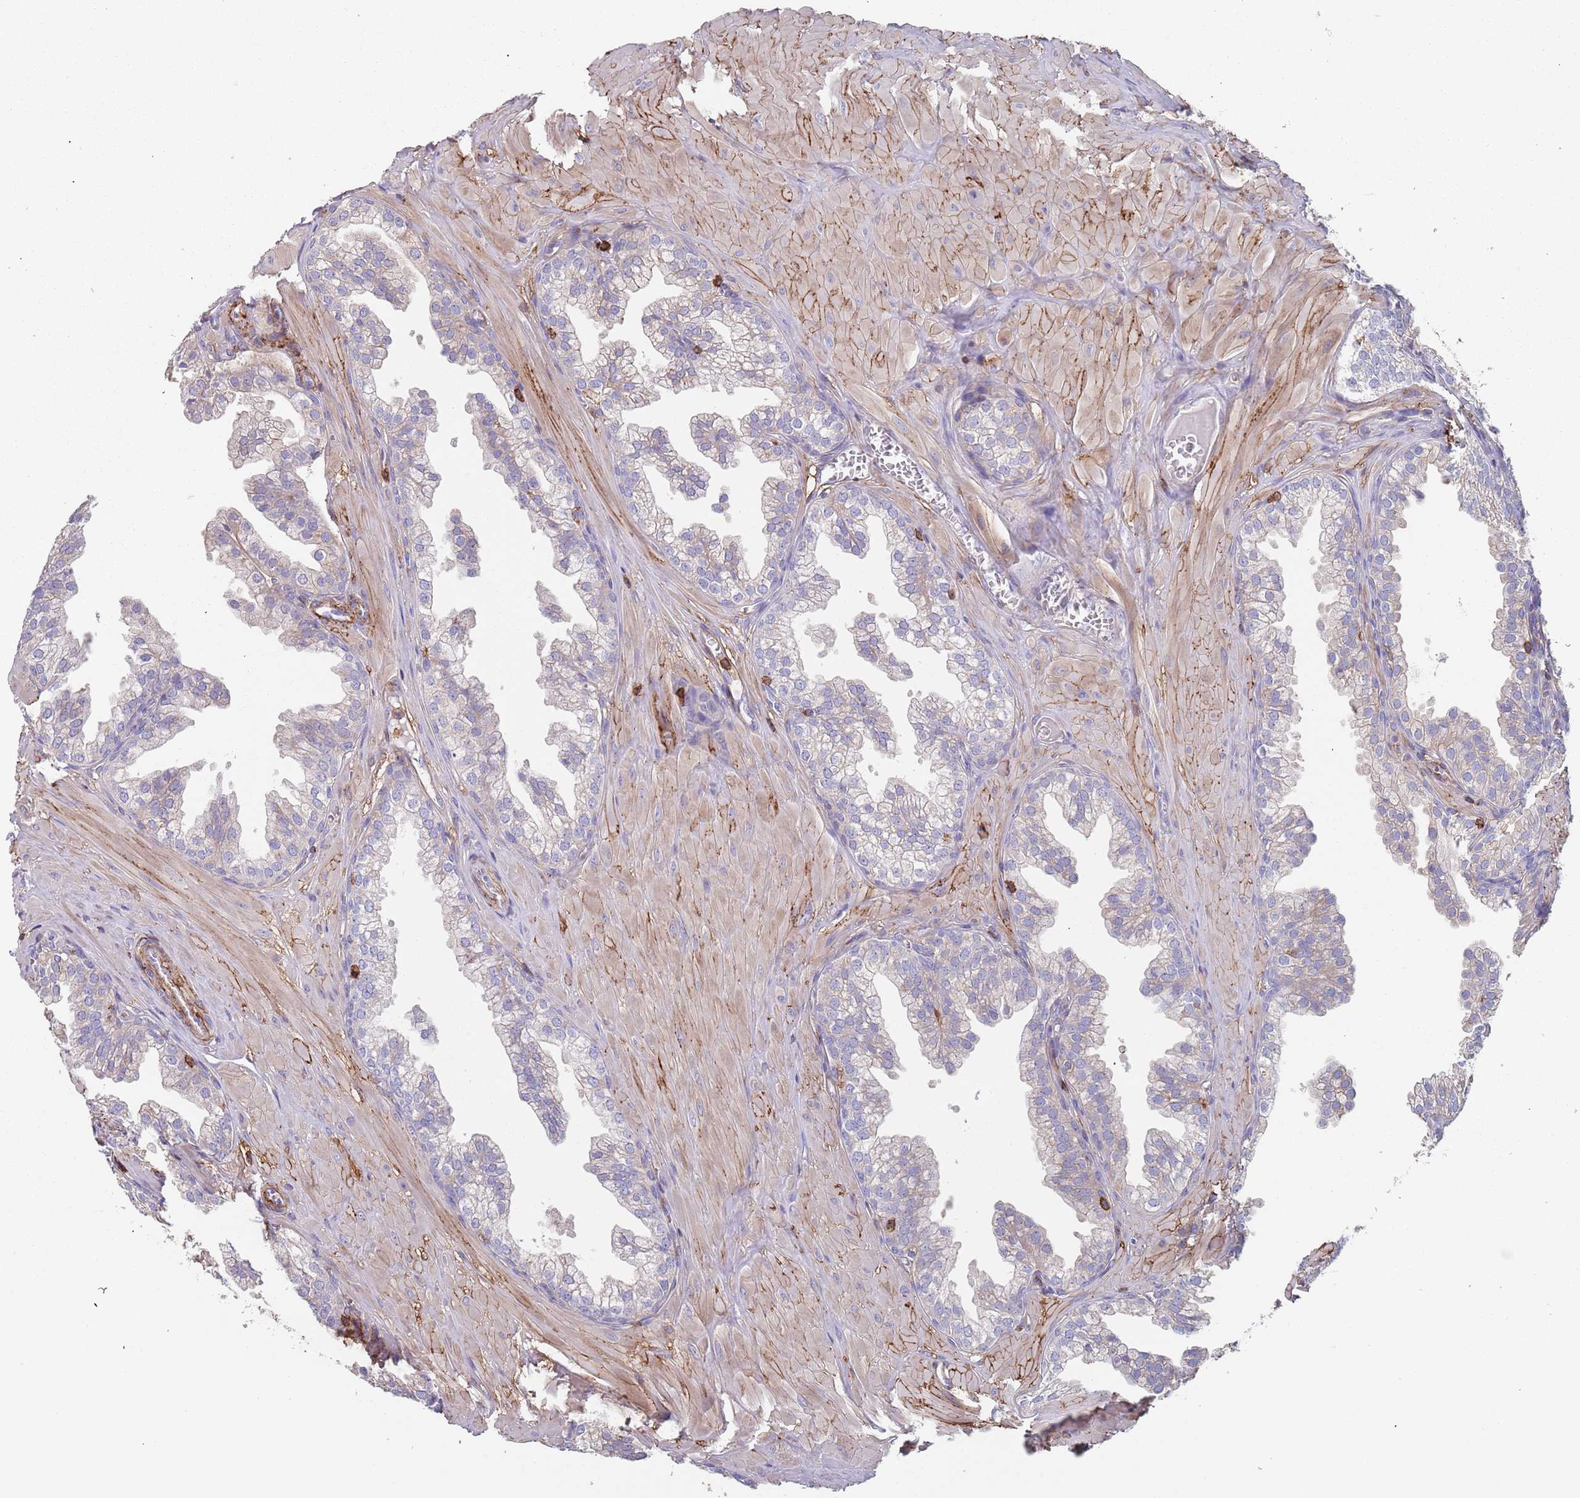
{"staining": {"intensity": "weak", "quantity": "<25%", "location": "cytoplasmic/membranous"}, "tissue": "prostate", "cell_type": "Glandular cells", "image_type": "normal", "snomed": [{"axis": "morphology", "description": "Normal tissue, NOS"}, {"axis": "topography", "description": "Prostate"}, {"axis": "topography", "description": "Peripheral nerve tissue"}], "caption": "IHC photomicrograph of unremarkable prostate: human prostate stained with DAB (3,3'-diaminobenzidine) displays no significant protein staining in glandular cells.", "gene": "RNF144A", "patient": {"sex": "male", "age": 55}}